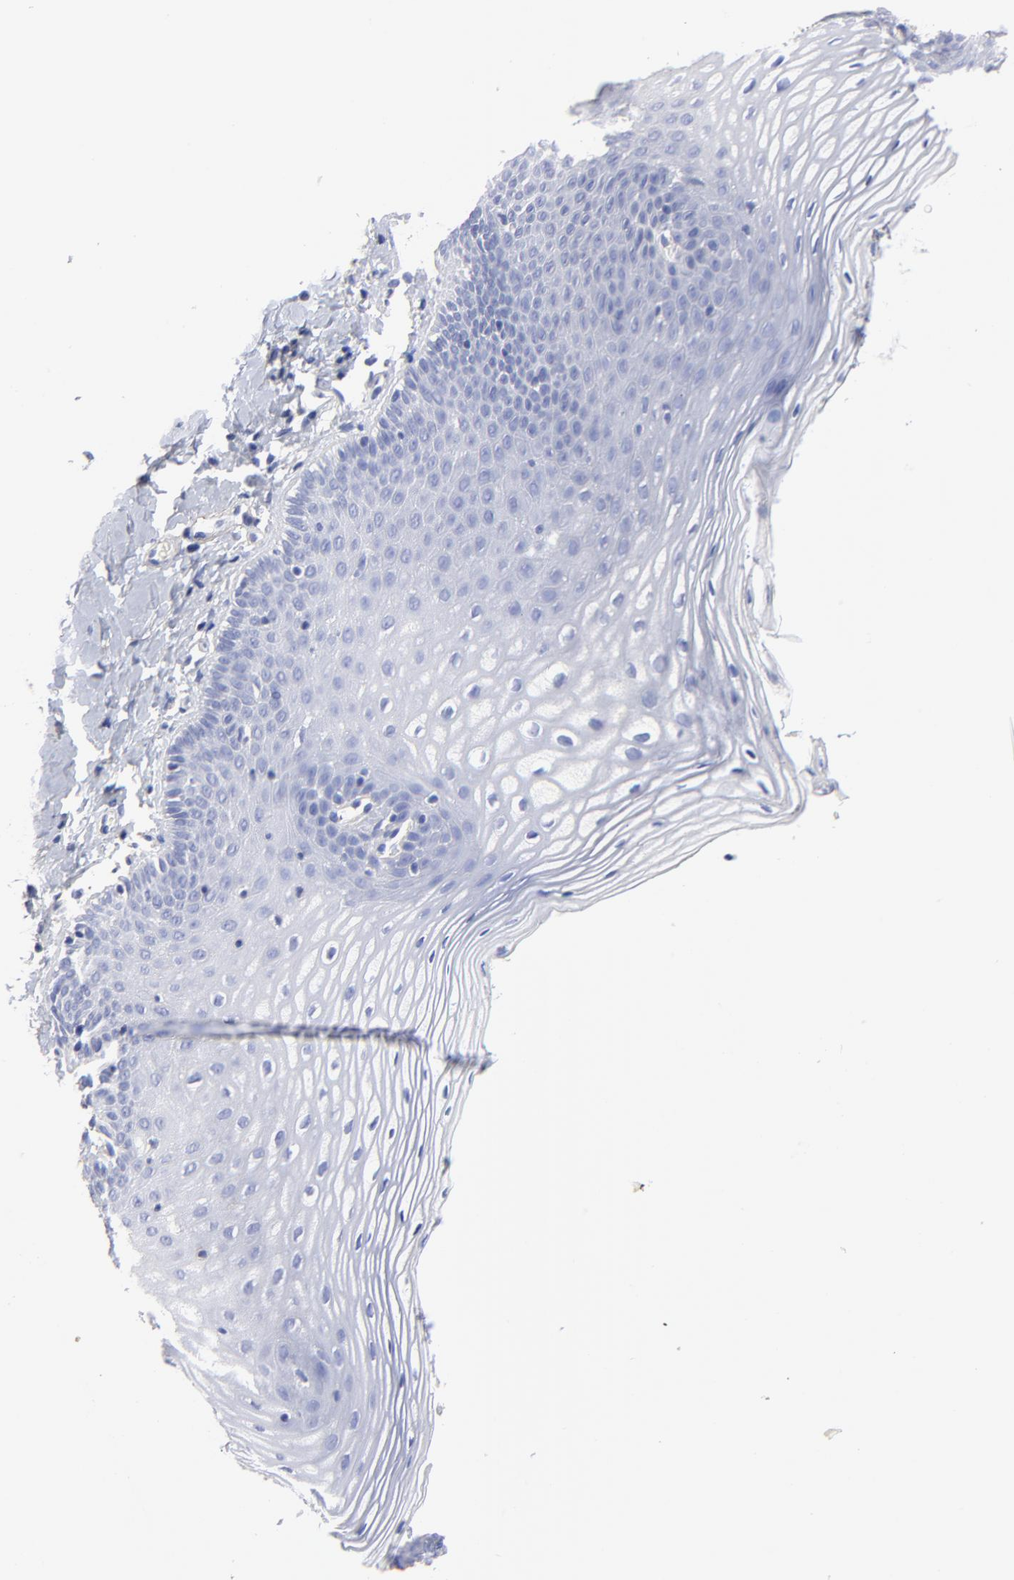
{"staining": {"intensity": "negative", "quantity": "none", "location": "none"}, "tissue": "vagina", "cell_type": "Squamous epithelial cells", "image_type": "normal", "snomed": [{"axis": "morphology", "description": "Normal tissue, NOS"}, {"axis": "topography", "description": "Vagina"}], "caption": "Immunohistochemistry (IHC) micrograph of benign vagina stained for a protein (brown), which demonstrates no expression in squamous epithelial cells. (DAB (3,3'-diaminobenzidine) IHC, high magnification).", "gene": "ASL", "patient": {"sex": "female", "age": 55}}